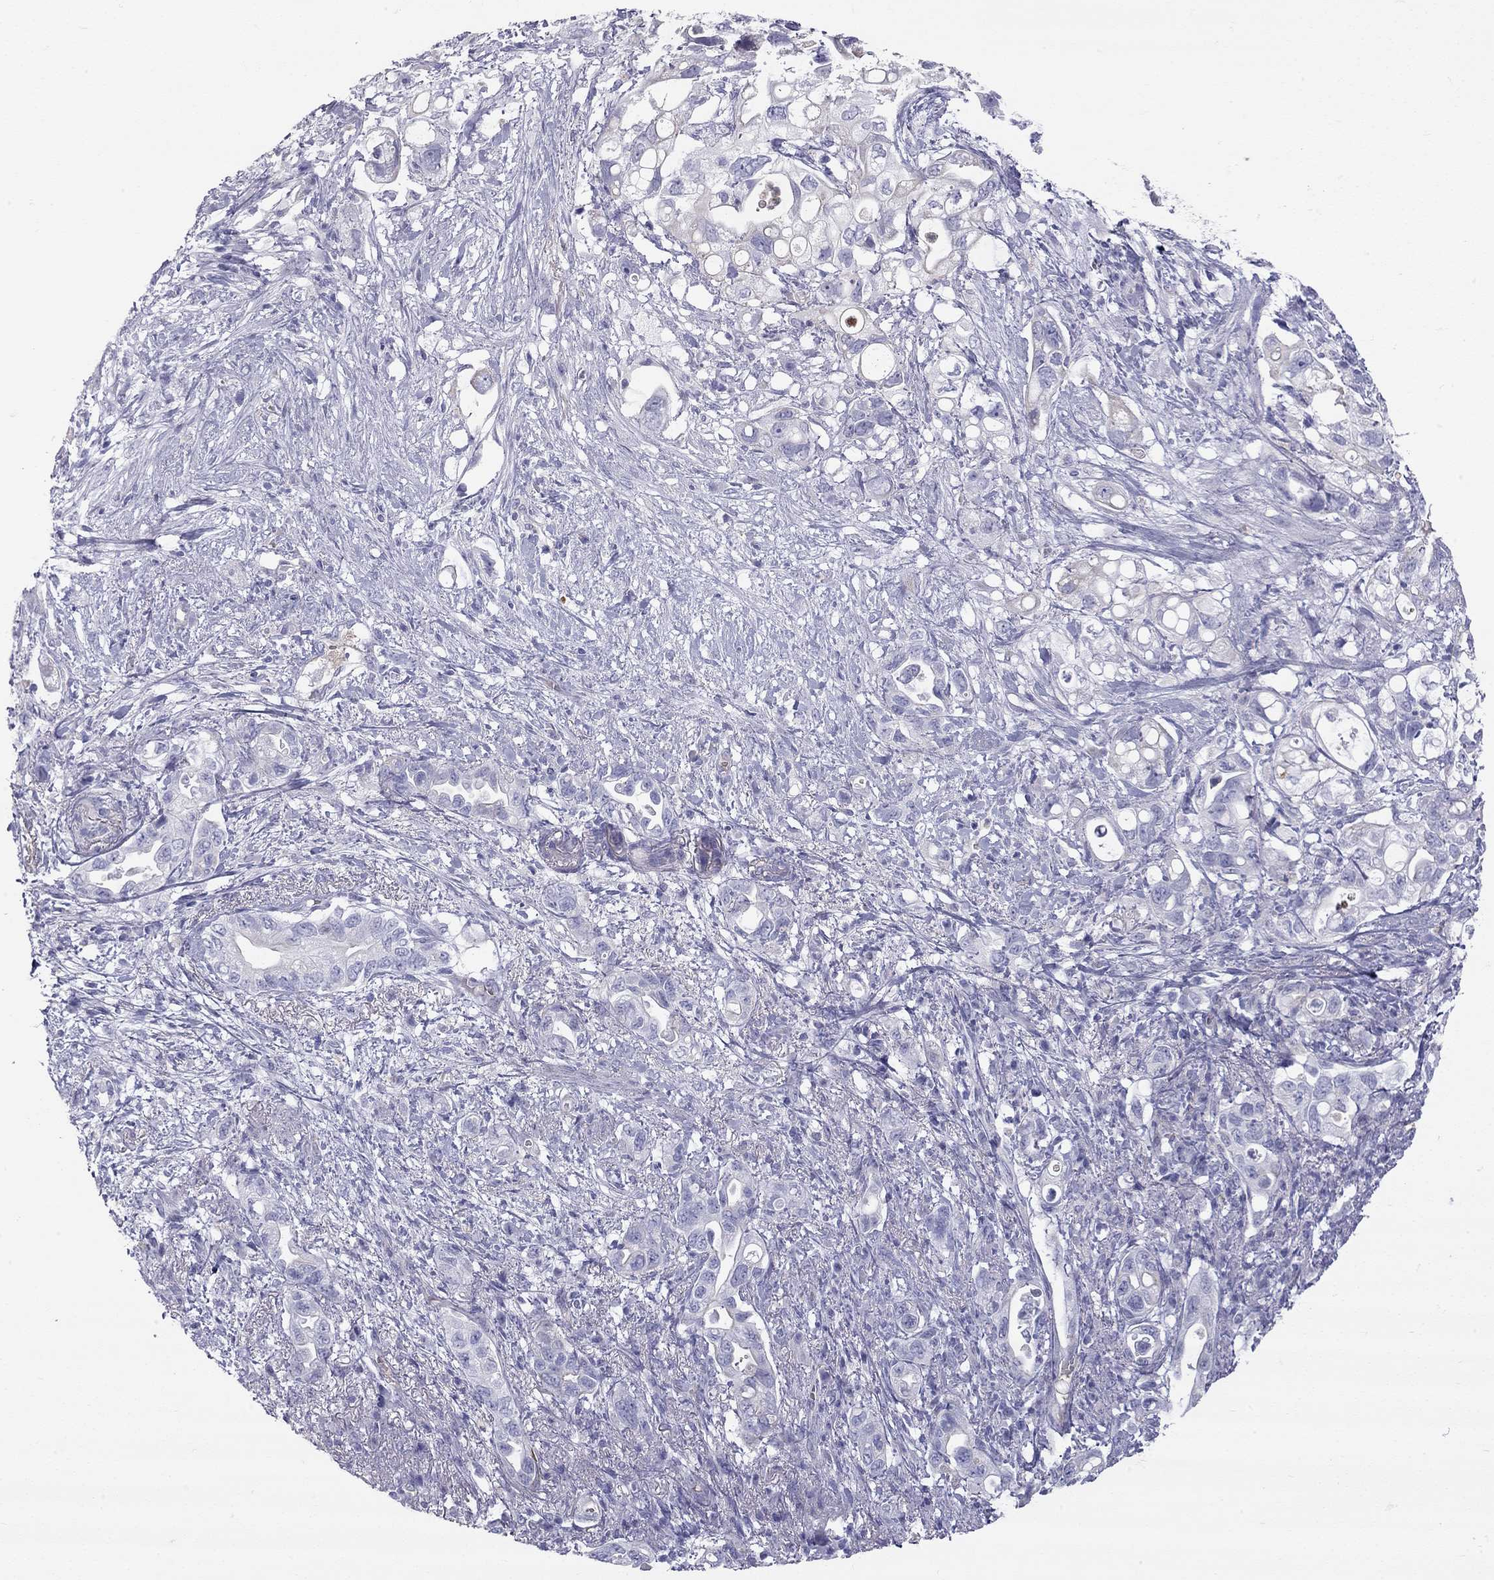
{"staining": {"intensity": "weak", "quantity": "<25%", "location": "cytoplasmic/membranous"}, "tissue": "pancreatic cancer", "cell_type": "Tumor cells", "image_type": "cancer", "snomed": [{"axis": "morphology", "description": "Adenocarcinoma, NOS"}, {"axis": "topography", "description": "Pancreas"}], "caption": "DAB immunohistochemical staining of human adenocarcinoma (pancreatic) demonstrates no significant staining in tumor cells.", "gene": "TDRD6", "patient": {"sex": "female", "age": 72}}